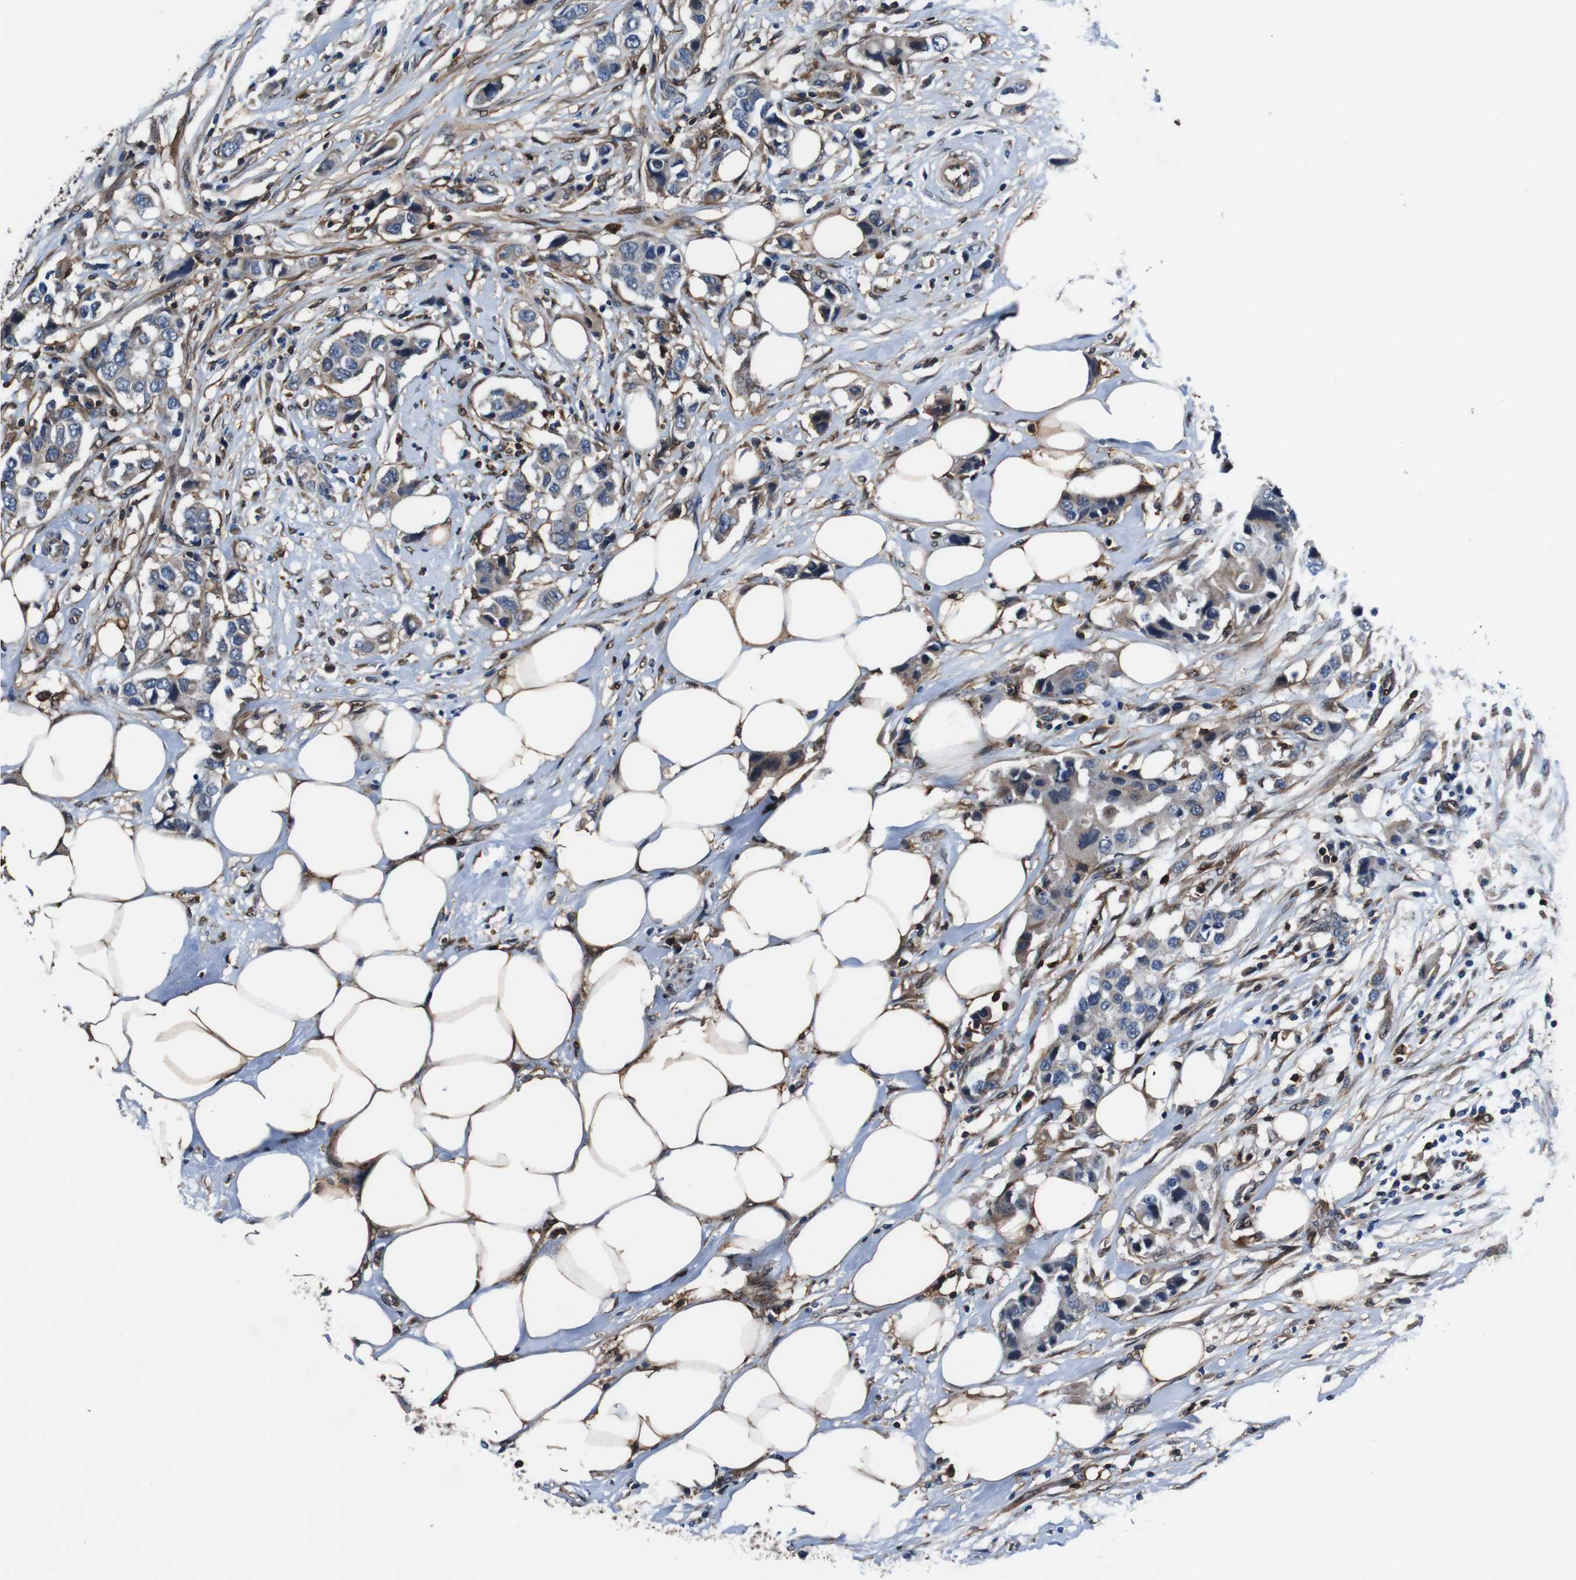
{"staining": {"intensity": "weak", "quantity": "<25%", "location": "cytoplasmic/membranous"}, "tissue": "breast cancer", "cell_type": "Tumor cells", "image_type": "cancer", "snomed": [{"axis": "morphology", "description": "Normal tissue, NOS"}, {"axis": "morphology", "description": "Duct carcinoma"}, {"axis": "topography", "description": "Breast"}], "caption": "An image of intraductal carcinoma (breast) stained for a protein demonstrates no brown staining in tumor cells.", "gene": "ANXA1", "patient": {"sex": "female", "age": 50}}